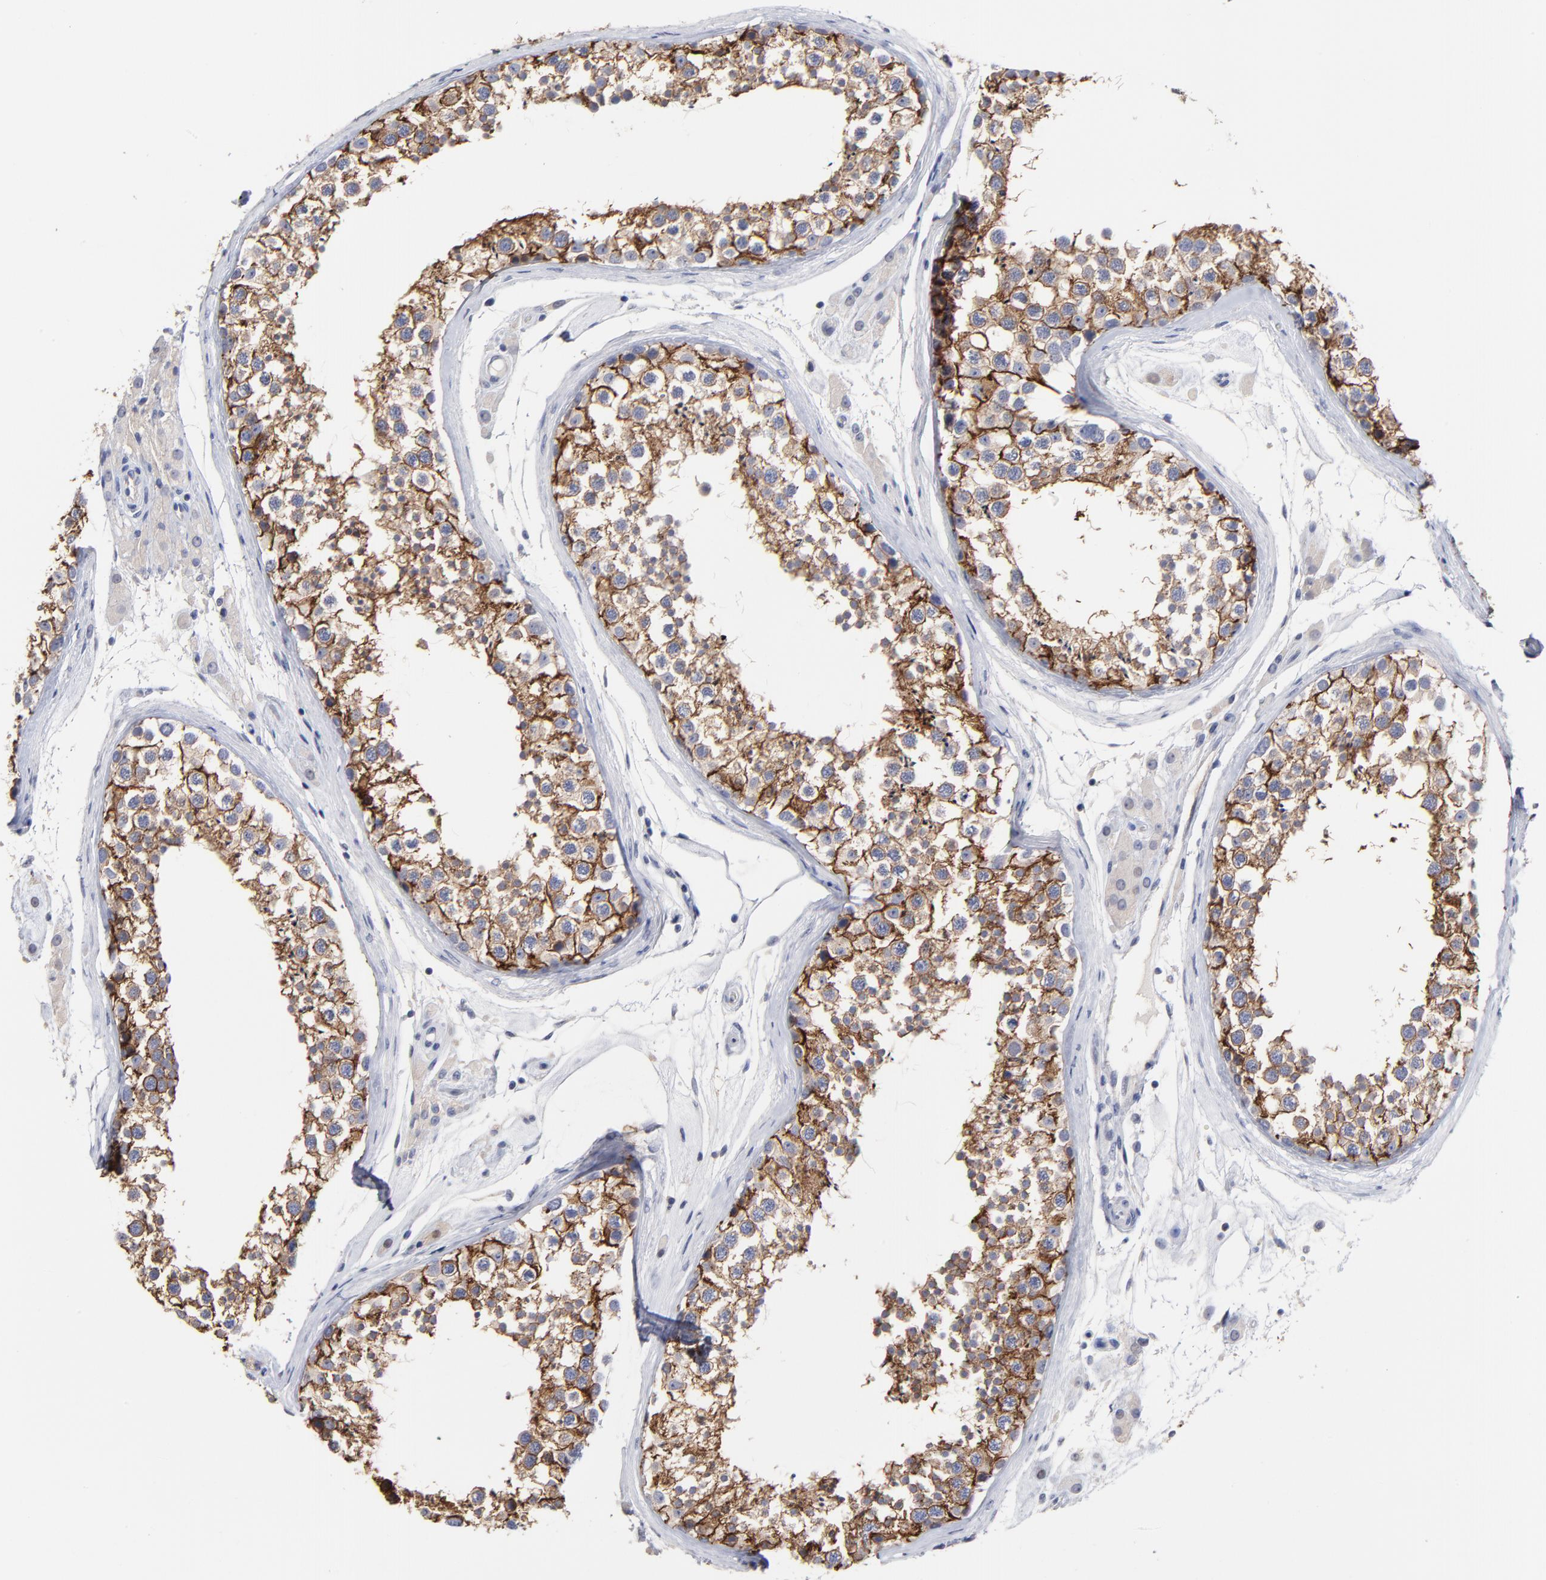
{"staining": {"intensity": "moderate", "quantity": ">75%", "location": "cytoplasmic/membranous"}, "tissue": "testis", "cell_type": "Cells in seminiferous ducts", "image_type": "normal", "snomed": [{"axis": "morphology", "description": "Normal tissue, NOS"}, {"axis": "topography", "description": "Testis"}], "caption": "Immunohistochemistry histopathology image of normal human testis stained for a protein (brown), which demonstrates medium levels of moderate cytoplasmic/membranous positivity in about >75% of cells in seminiferous ducts.", "gene": "CXADR", "patient": {"sex": "male", "age": 46}}